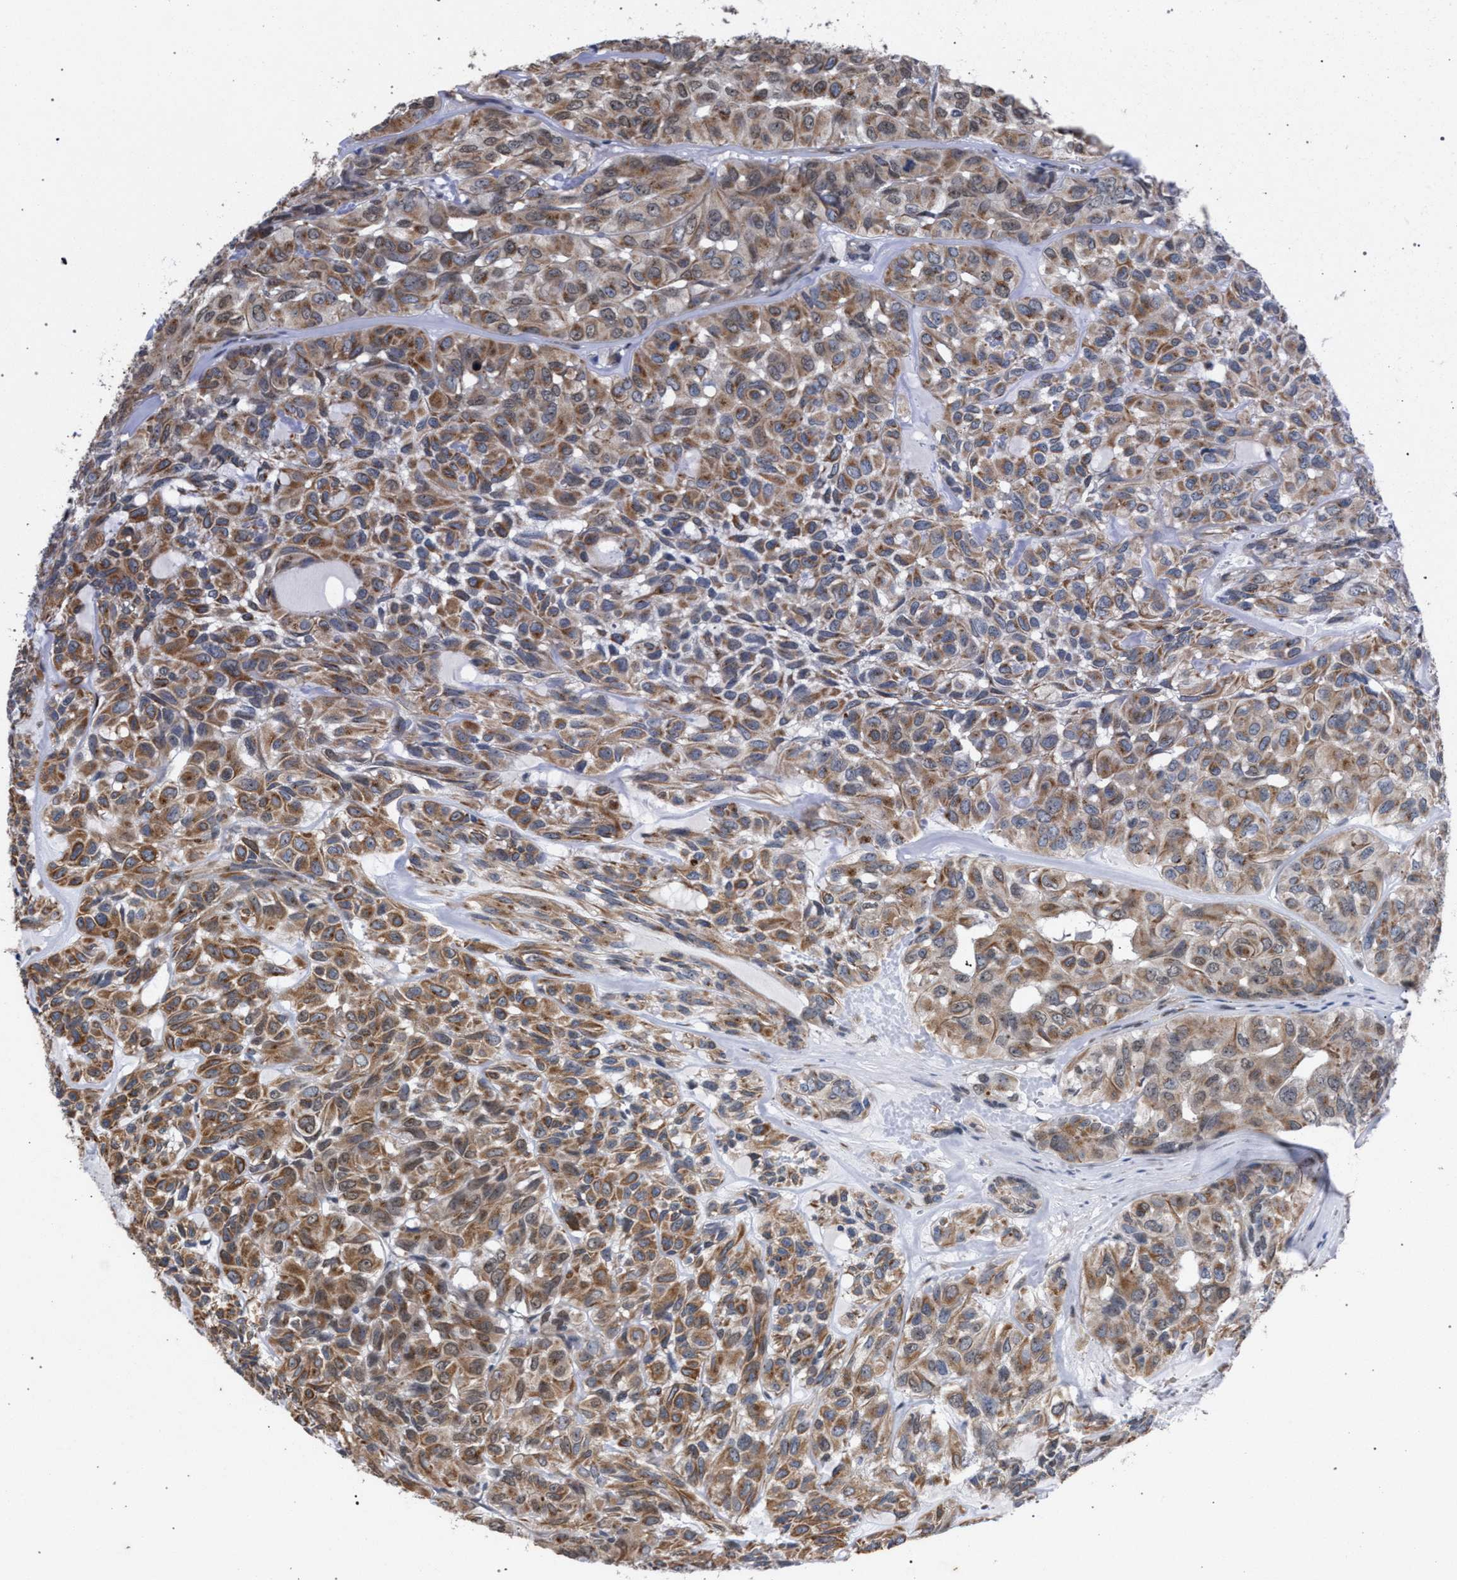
{"staining": {"intensity": "moderate", "quantity": ">75%", "location": "cytoplasmic/membranous"}, "tissue": "head and neck cancer", "cell_type": "Tumor cells", "image_type": "cancer", "snomed": [{"axis": "morphology", "description": "Adenocarcinoma, NOS"}, {"axis": "topography", "description": "Salivary gland, NOS"}, {"axis": "topography", "description": "Head-Neck"}], "caption": "Protein analysis of head and neck cancer tissue reveals moderate cytoplasmic/membranous staining in about >75% of tumor cells.", "gene": "GOLGA2", "patient": {"sex": "female", "age": 76}}